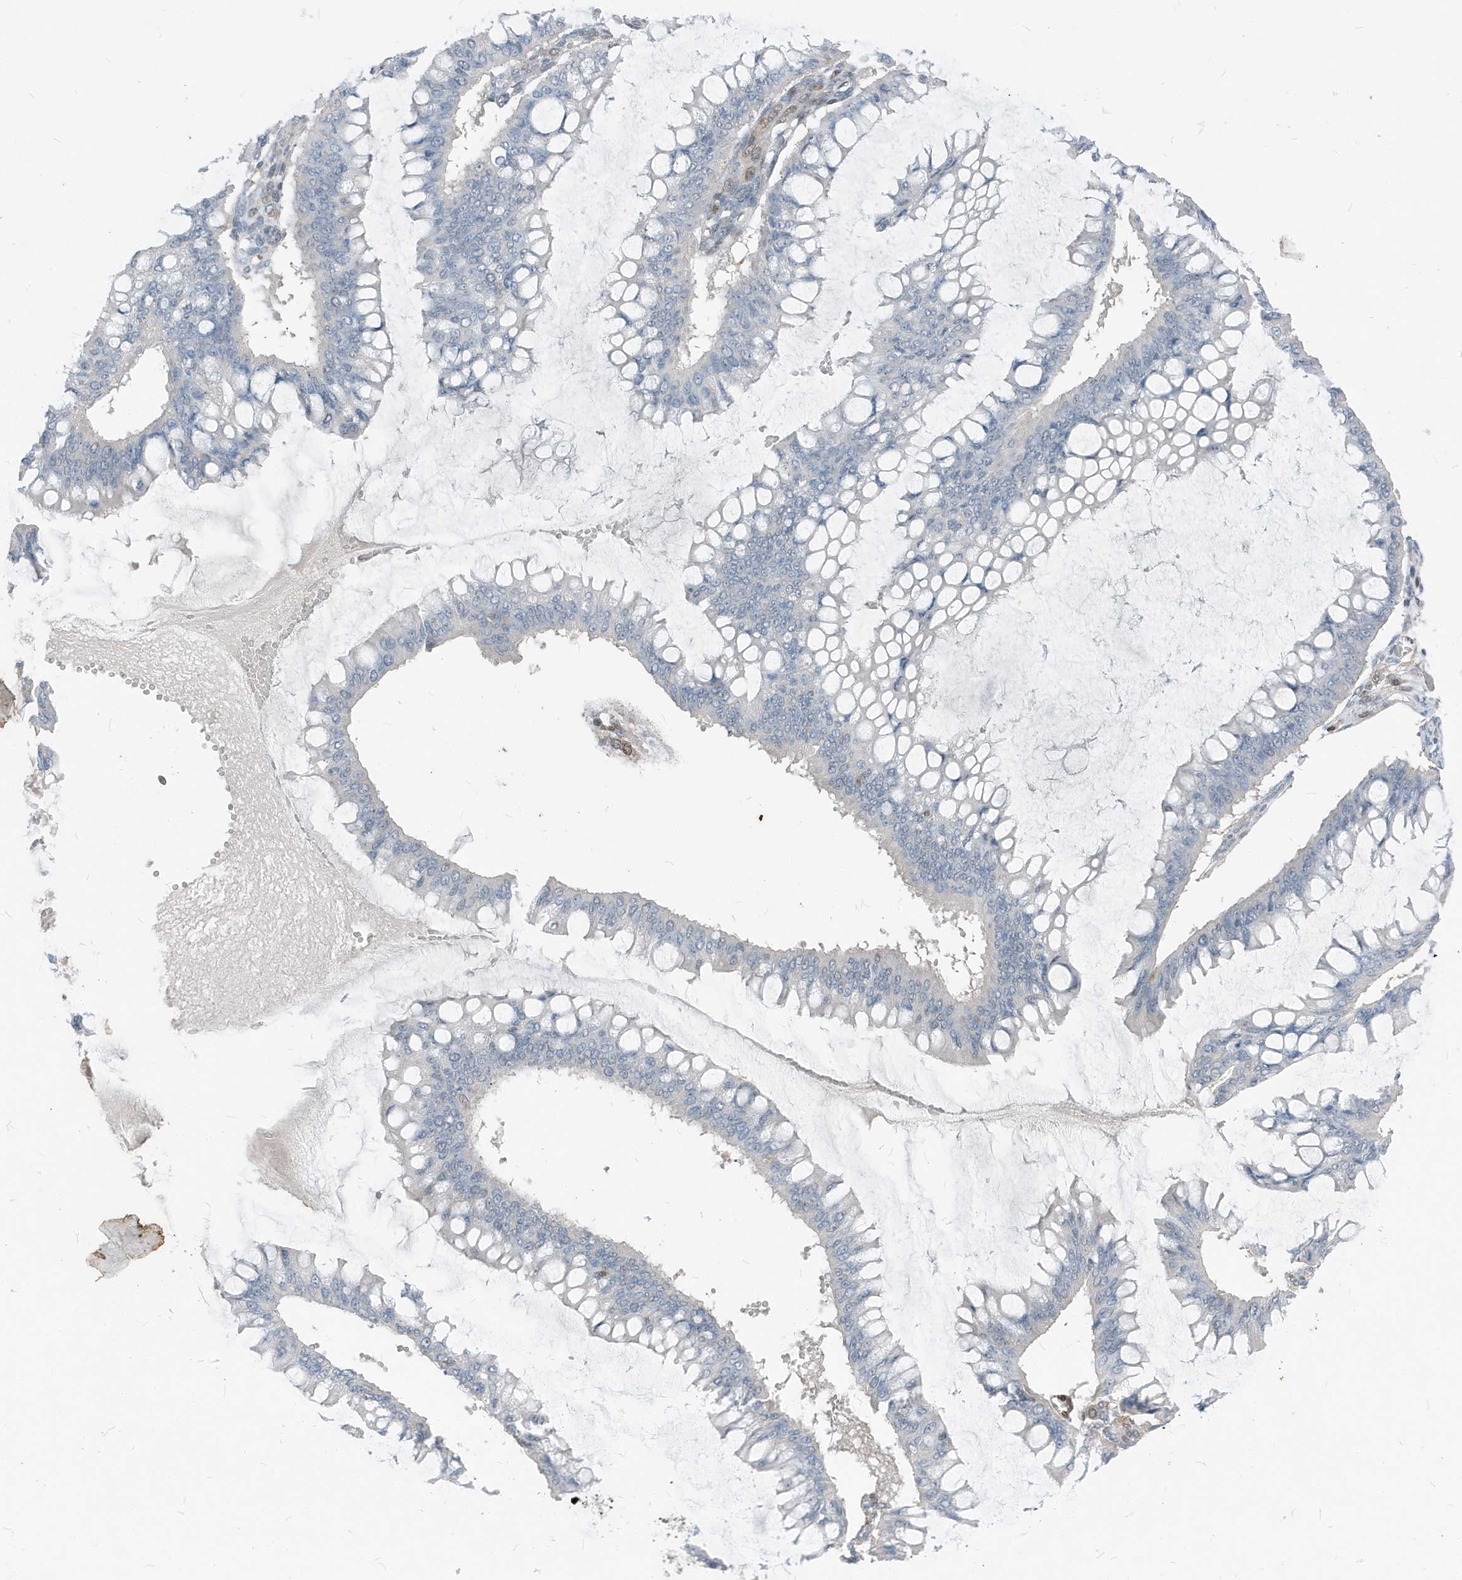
{"staining": {"intensity": "negative", "quantity": "none", "location": "none"}, "tissue": "ovarian cancer", "cell_type": "Tumor cells", "image_type": "cancer", "snomed": [{"axis": "morphology", "description": "Cystadenocarcinoma, mucinous, NOS"}, {"axis": "topography", "description": "Ovary"}], "caption": "This is an immunohistochemistry photomicrograph of ovarian cancer (mucinous cystadenocarcinoma). There is no staining in tumor cells.", "gene": "NCOA7", "patient": {"sex": "female", "age": 73}}